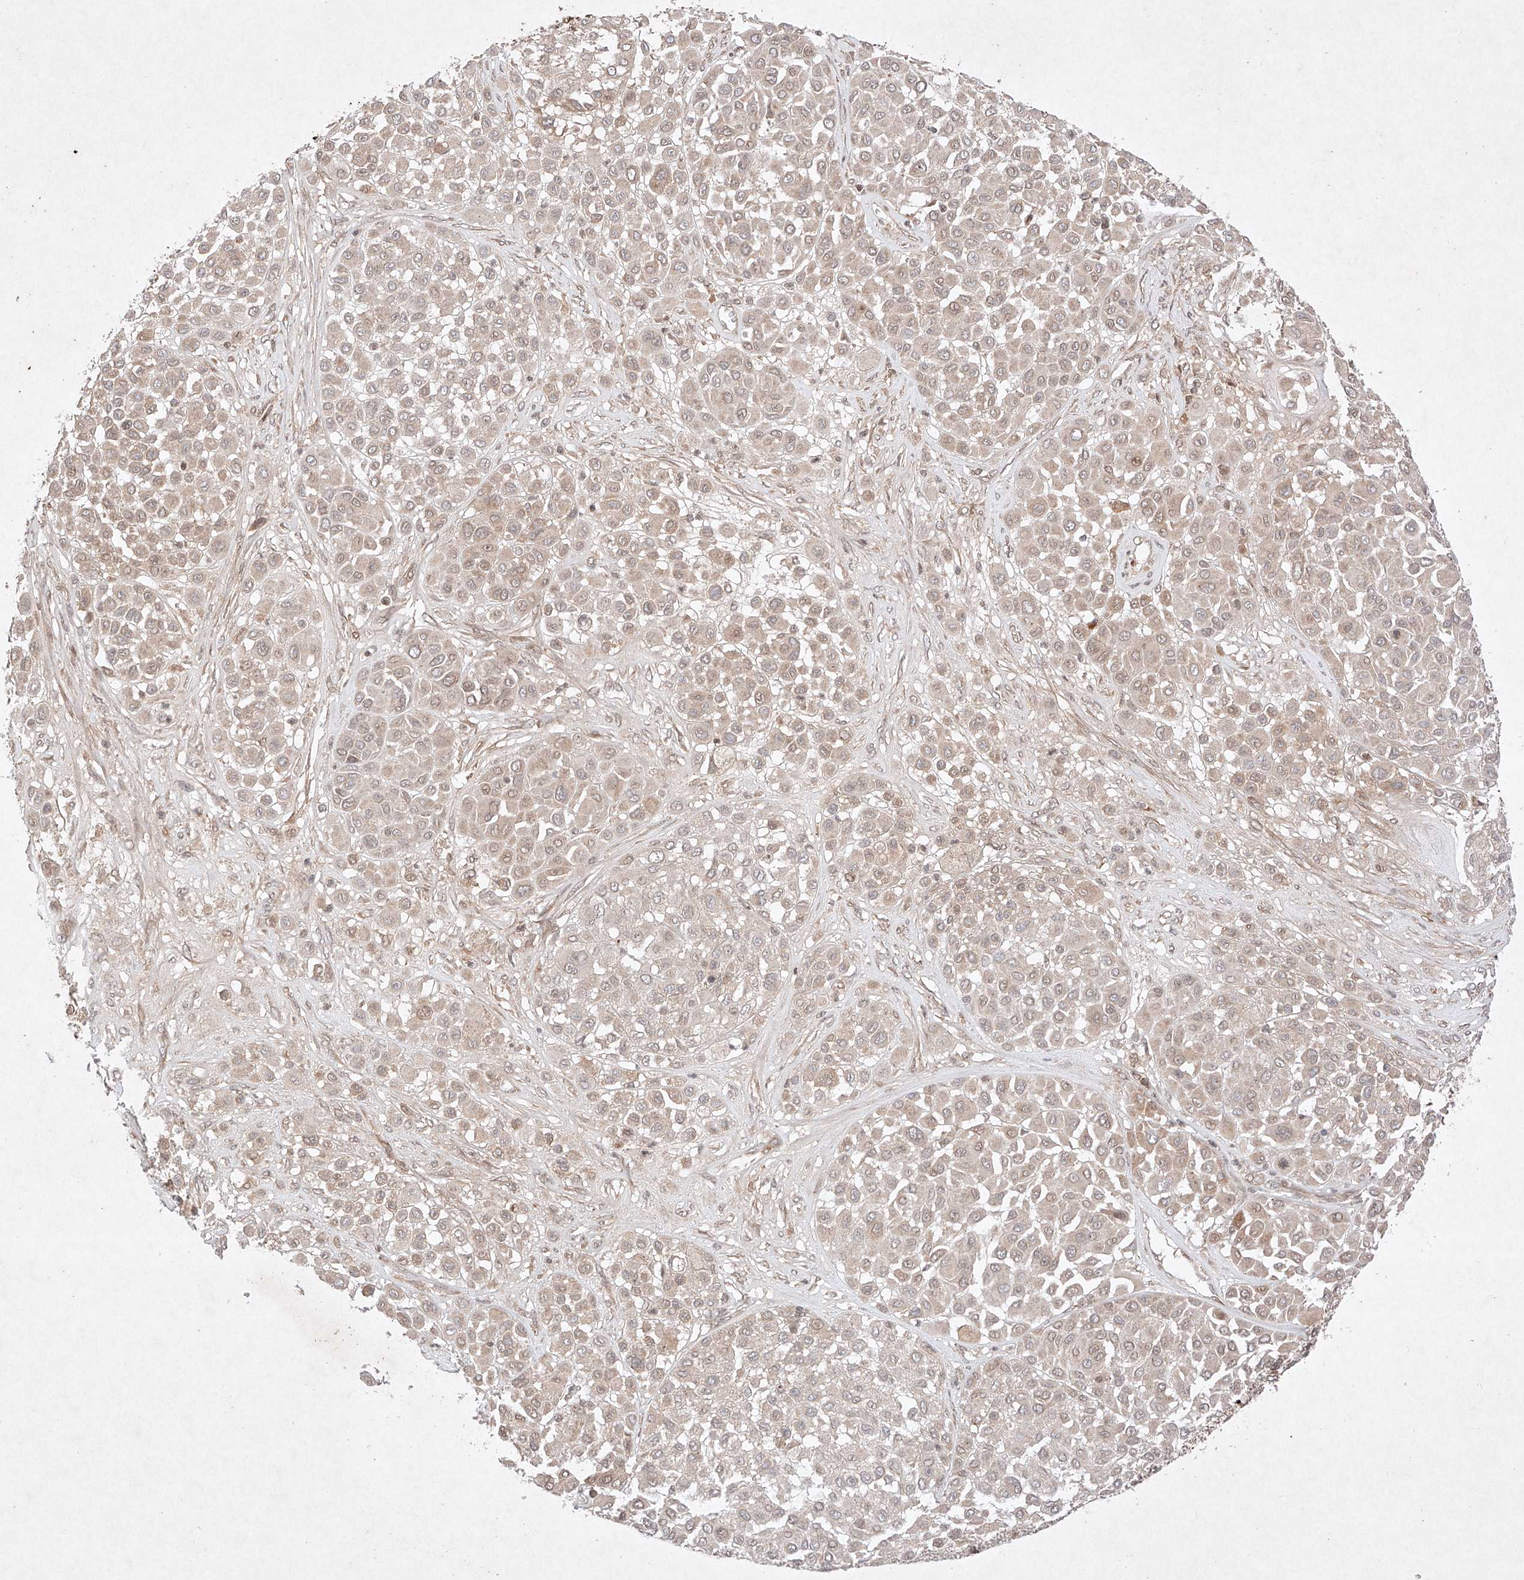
{"staining": {"intensity": "negative", "quantity": "none", "location": "none"}, "tissue": "melanoma", "cell_type": "Tumor cells", "image_type": "cancer", "snomed": [{"axis": "morphology", "description": "Malignant melanoma, Metastatic site"}, {"axis": "topography", "description": "Soft tissue"}], "caption": "Melanoma was stained to show a protein in brown. There is no significant expression in tumor cells. (DAB IHC with hematoxylin counter stain).", "gene": "RNF31", "patient": {"sex": "male", "age": 41}}